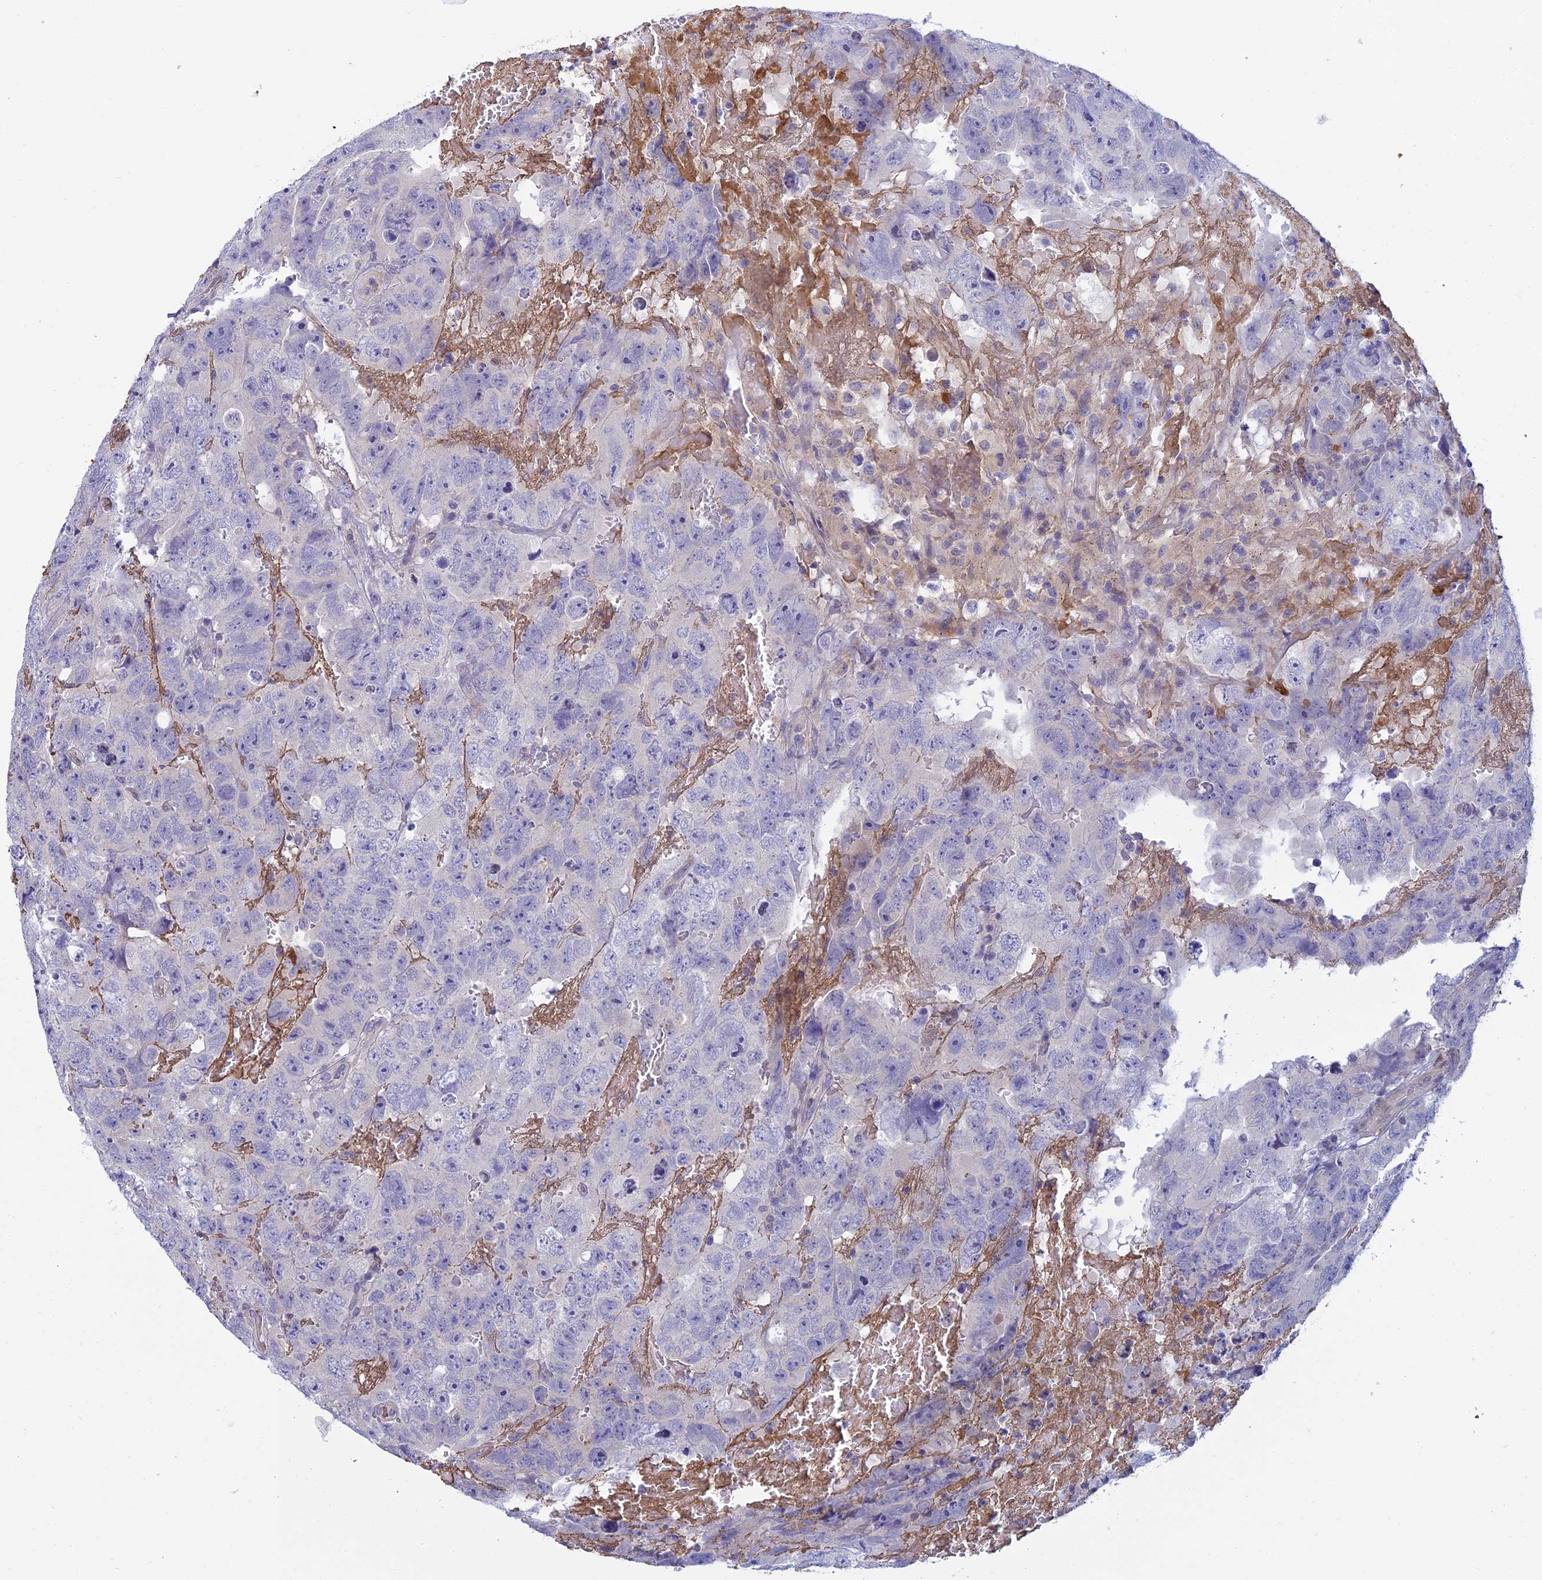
{"staining": {"intensity": "negative", "quantity": "none", "location": "none"}, "tissue": "testis cancer", "cell_type": "Tumor cells", "image_type": "cancer", "snomed": [{"axis": "morphology", "description": "Carcinoma, Embryonal, NOS"}, {"axis": "topography", "description": "Testis"}], "caption": "The image exhibits no staining of tumor cells in embryonal carcinoma (testis).", "gene": "DUS2", "patient": {"sex": "male", "age": 45}}